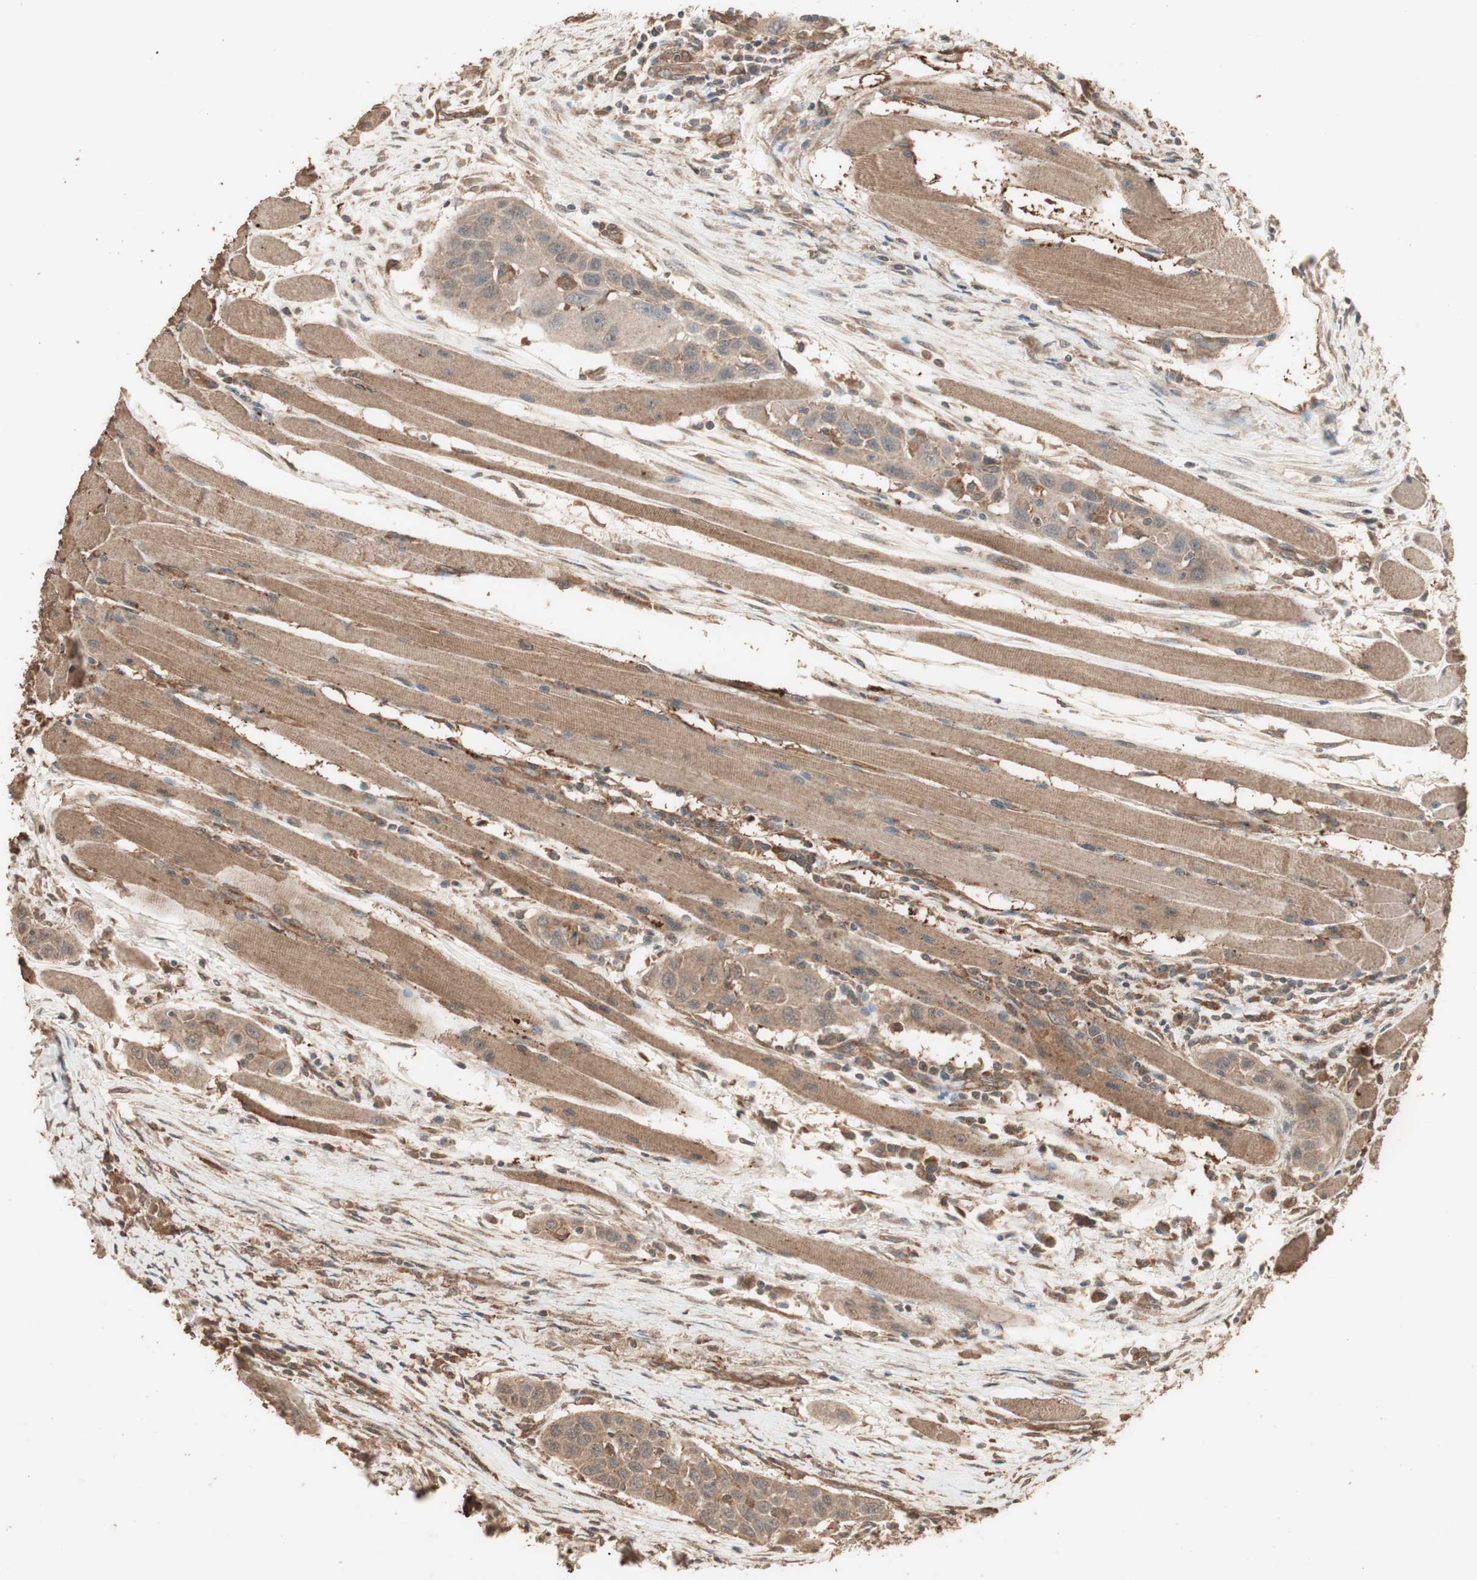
{"staining": {"intensity": "moderate", "quantity": ">75%", "location": "cytoplasmic/membranous"}, "tissue": "head and neck cancer", "cell_type": "Tumor cells", "image_type": "cancer", "snomed": [{"axis": "morphology", "description": "Squamous cell carcinoma, NOS"}, {"axis": "topography", "description": "Oral tissue"}, {"axis": "topography", "description": "Head-Neck"}], "caption": "About >75% of tumor cells in human head and neck squamous cell carcinoma exhibit moderate cytoplasmic/membranous protein positivity as visualized by brown immunohistochemical staining.", "gene": "CCN4", "patient": {"sex": "female", "age": 50}}